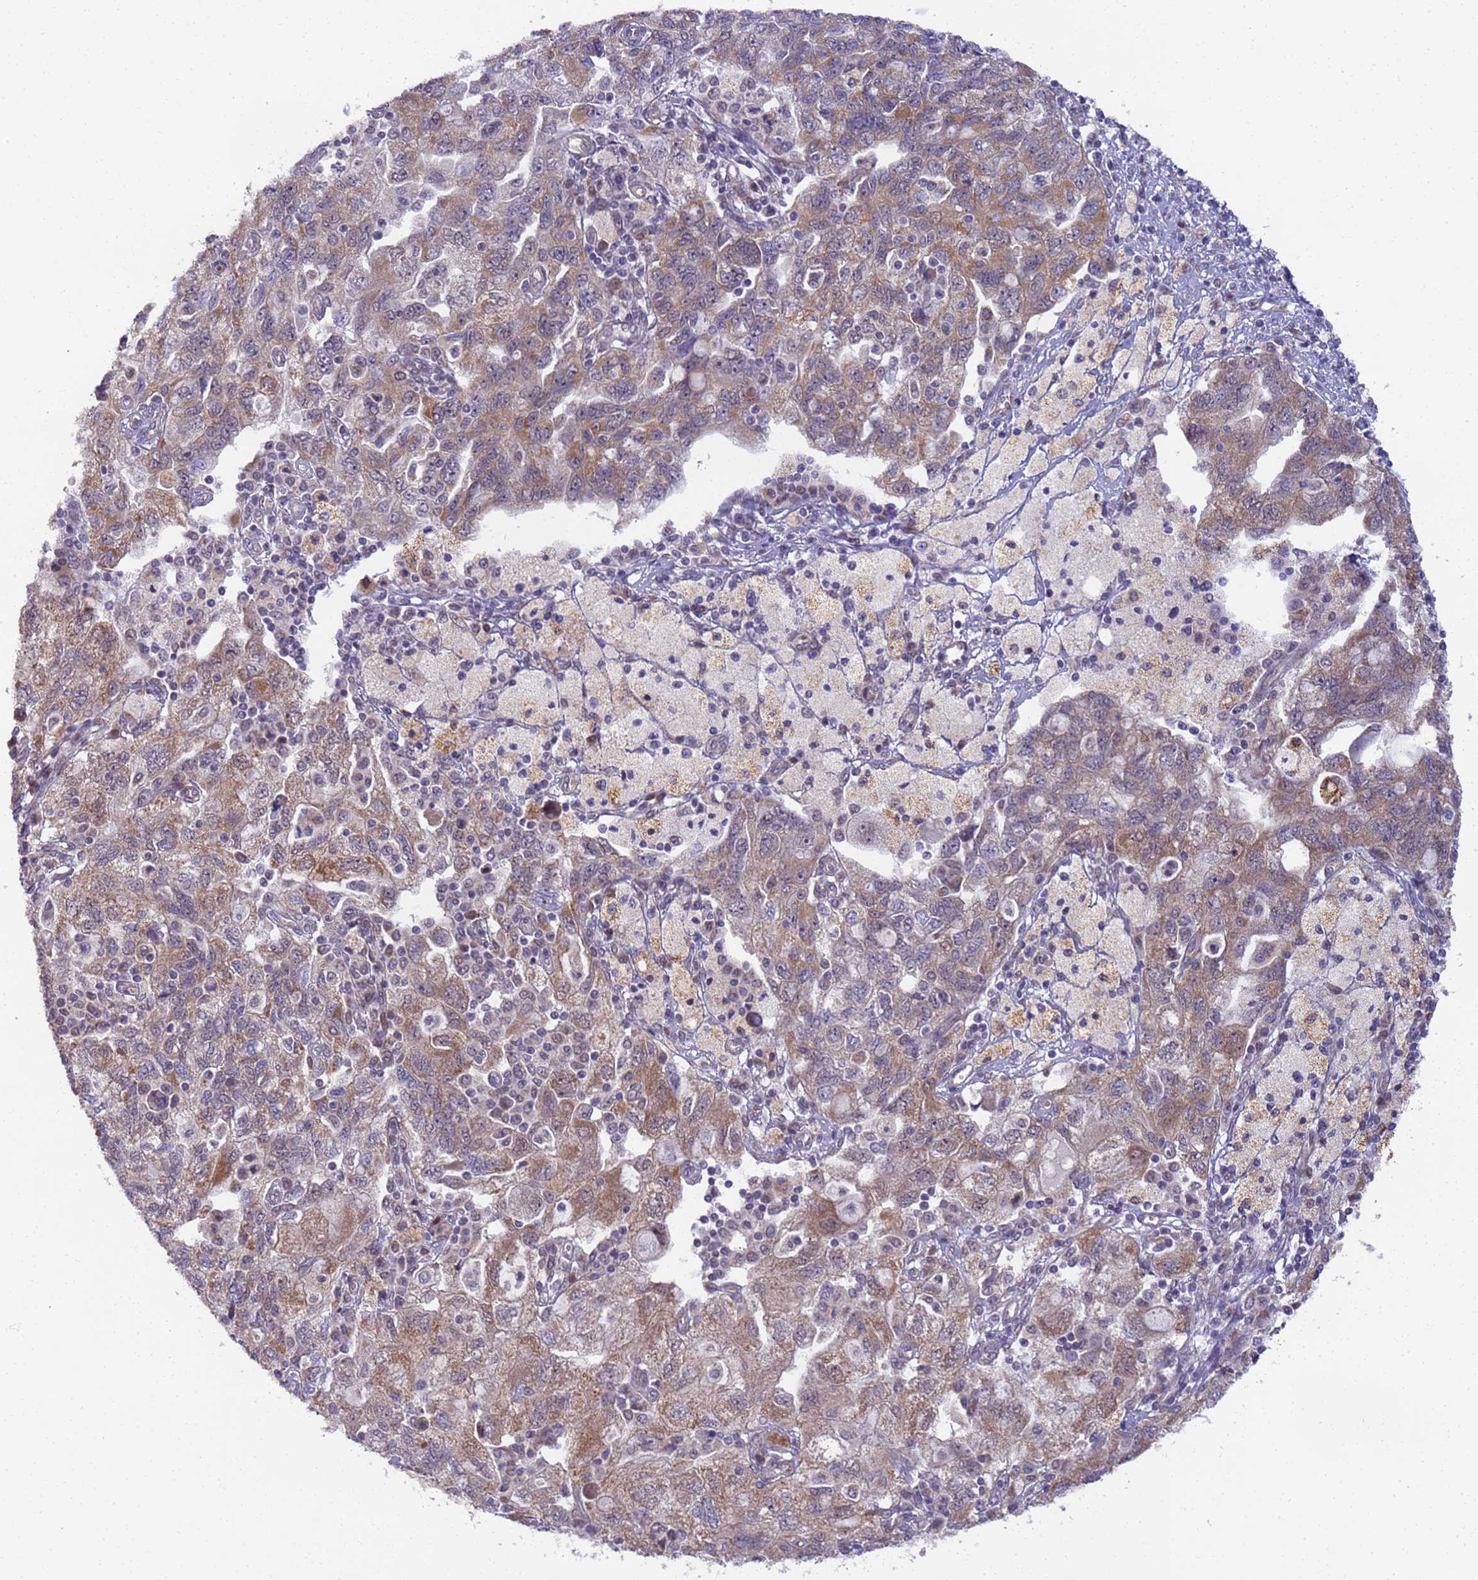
{"staining": {"intensity": "moderate", "quantity": "25%-75%", "location": "cytoplasmic/membranous"}, "tissue": "ovarian cancer", "cell_type": "Tumor cells", "image_type": "cancer", "snomed": [{"axis": "morphology", "description": "Carcinoma, NOS"}, {"axis": "morphology", "description": "Cystadenocarcinoma, serous, NOS"}, {"axis": "topography", "description": "Ovary"}], "caption": "DAB immunohistochemical staining of human ovarian cancer (serous cystadenocarcinoma) shows moderate cytoplasmic/membranous protein expression in about 25%-75% of tumor cells.", "gene": "RAPGEF3", "patient": {"sex": "female", "age": 69}}